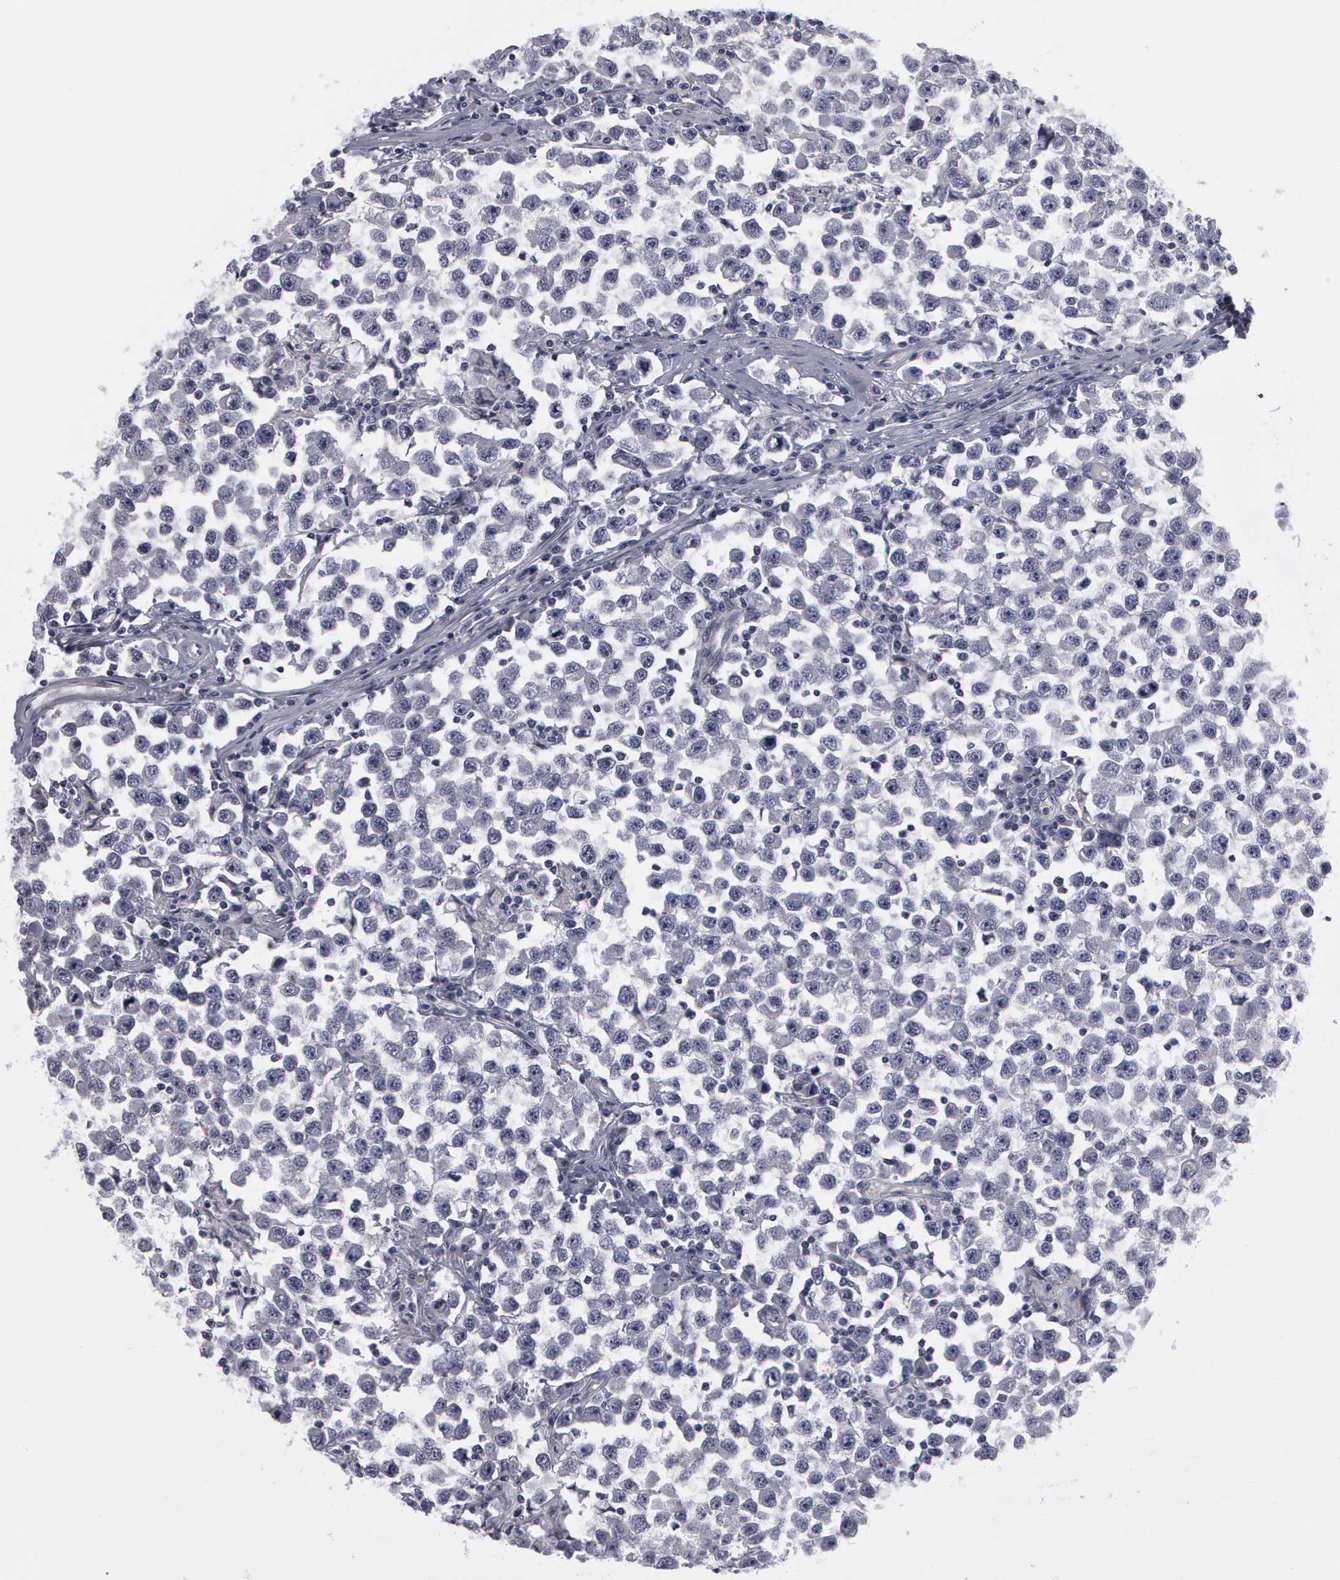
{"staining": {"intensity": "negative", "quantity": "none", "location": "none"}, "tissue": "testis cancer", "cell_type": "Tumor cells", "image_type": "cancer", "snomed": [{"axis": "morphology", "description": "Seminoma, NOS"}, {"axis": "topography", "description": "Testis"}], "caption": "Immunohistochemistry of human seminoma (testis) reveals no expression in tumor cells. (DAB (3,3'-diaminobenzidine) immunohistochemistry (IHC), high magnification).", "gene": "SMC1B", "patient": {"sex": "male", "age": 33}}